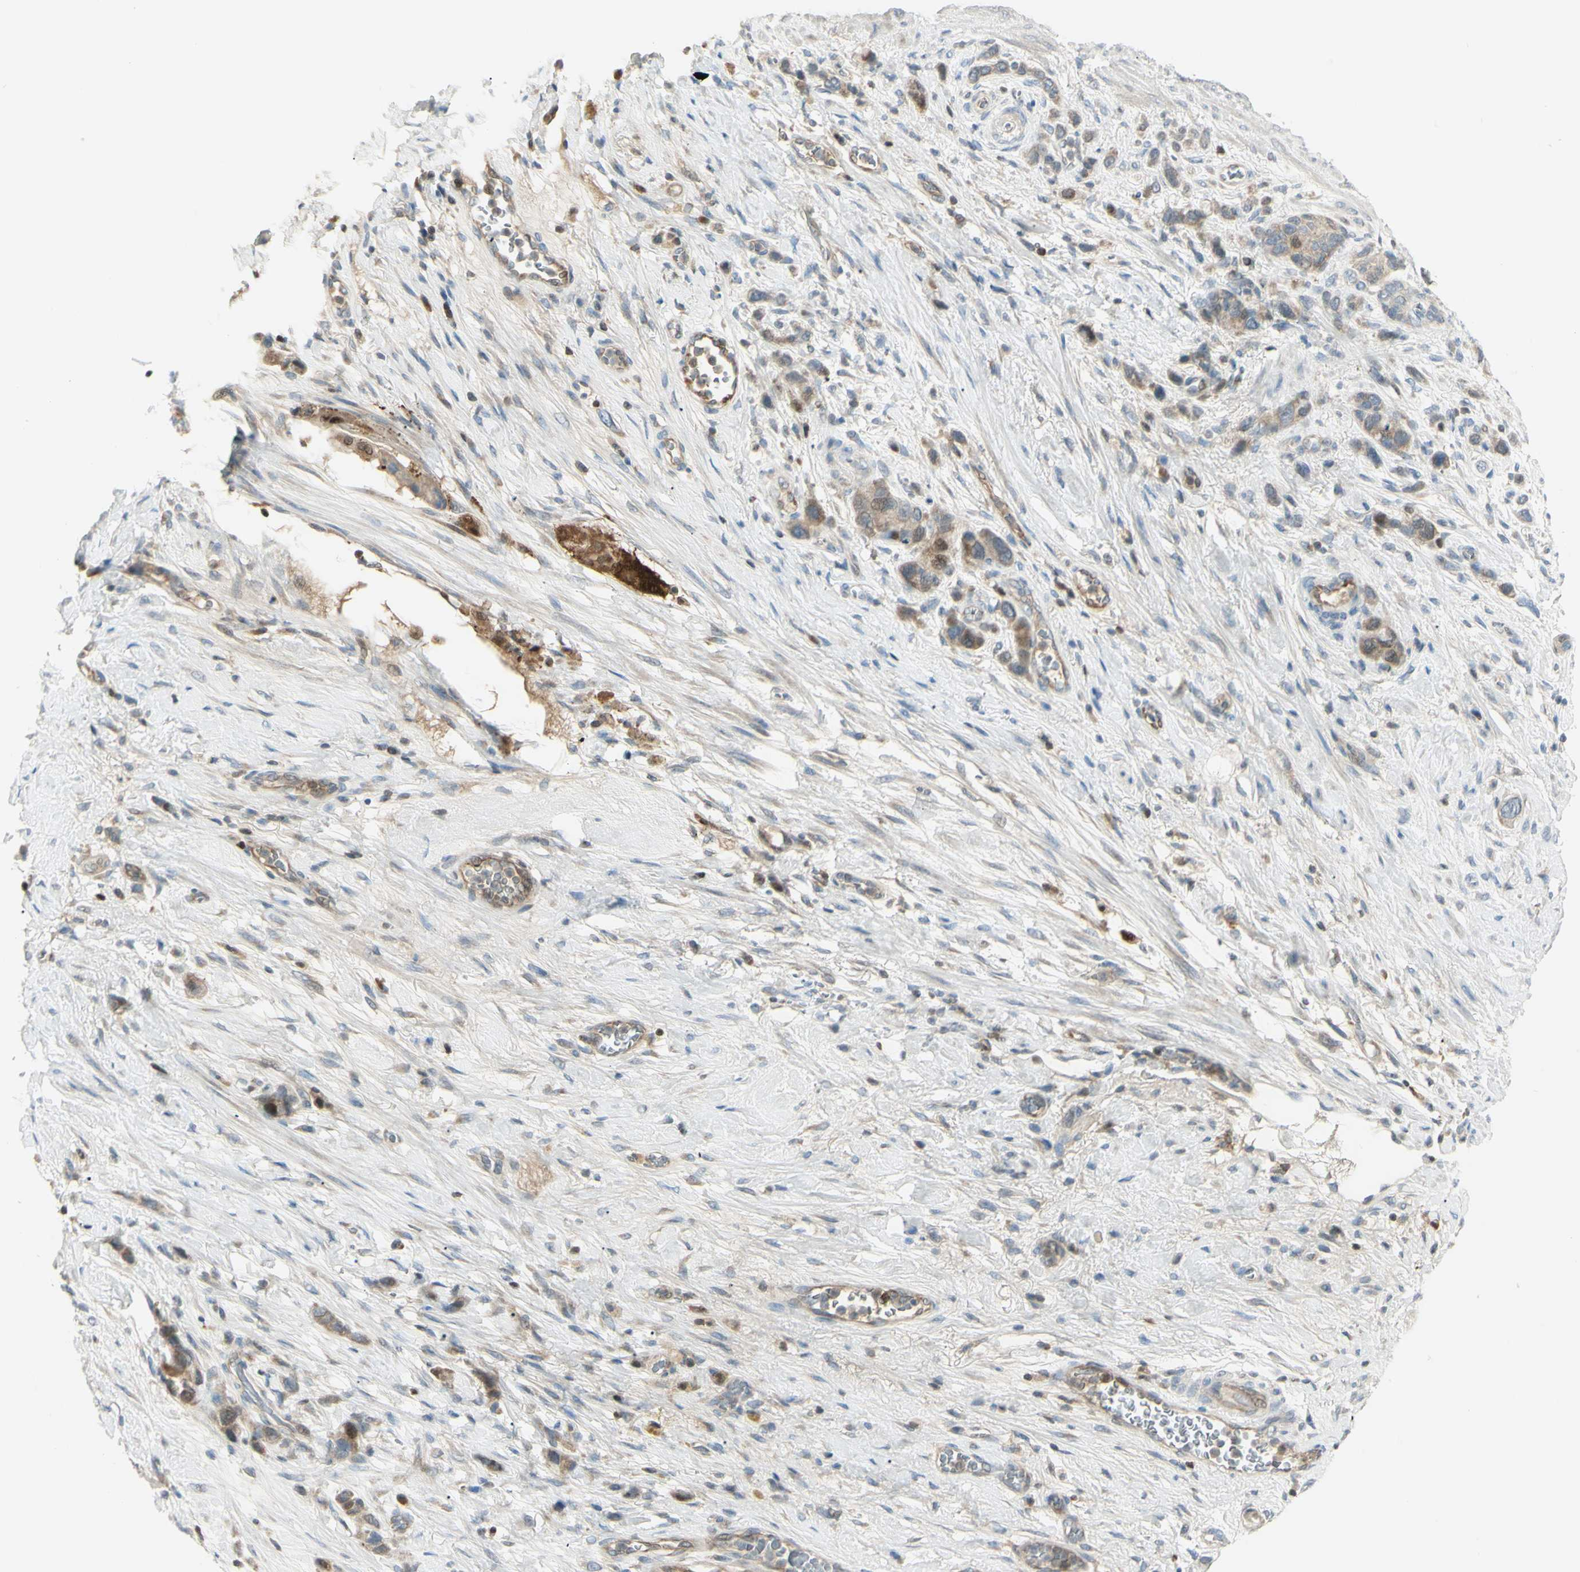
{"staining": {"intensity": "weak", "quantity": ">75%", "location": "cytoplasmic/membranous"}, "tissue": "stomach cancer", "cell_type": "Tumor cells", "image_type": "cancer", "snomed": [{"axis": "morphology", "description": "Adenocarcinoma, NOS"}, {"axis": "morphology", "description": "Adenocarcinoma, High grade"}, {"axis": "topography", "description": "Stomach, upper"}, {"axis": "topography", "description": "Stomach, lower"}], "caption": "Immunohistochemistry (IHC) of human stomach adenocarcinoma (high-grade) demonstrates low levels of weak cytoplasmic/membranous expression in about >75% of tumor cells.", "gene": "C1orf159", "patient": {"sex": "female", "age": 65}}